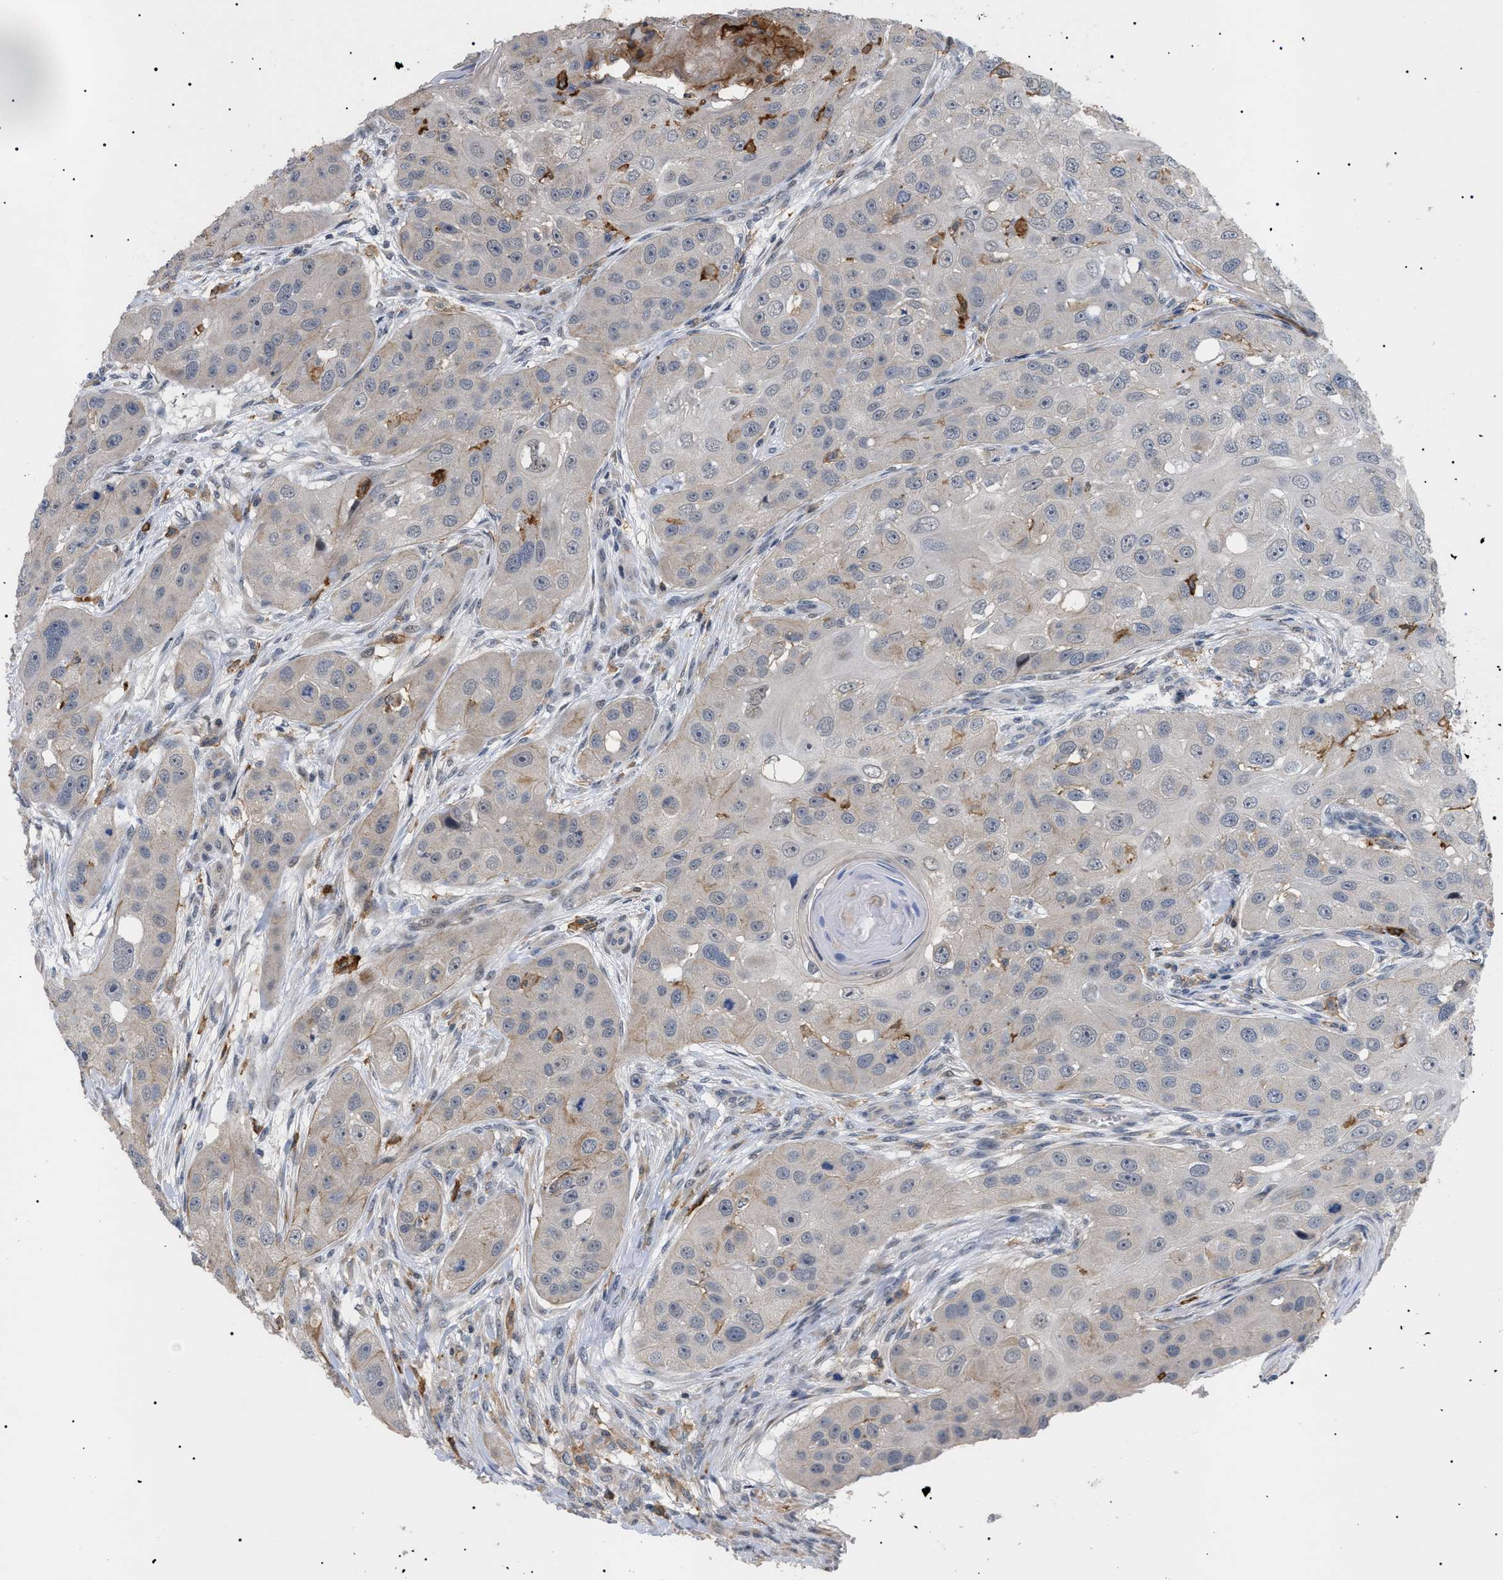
{"staining": {"intensity": "weak", "quantity": "<25%", "location": "cytoplasmic/membranous"}, "tissue": "head and neck cancer", "cell_type": "Tumor cells", "image_type": "cancer", "snomed": [{"axis": "morphology", "description": "Normal tissue, NOS"}, {"axis": "morphology", "description": "Squamous cell carcinoma, NOS"}, {"axis": "topography", "description": "Skeletal muscle"}, {"axis": "topography", "description": "Head-Neck"}], "caption": "Human head and neck cancer (squamous cell carcinoma) stained for a protein using IHC reveals no staining in tumor cells.", "gene": "CD300A", "patient": {"sex": "male", "age": 51}}